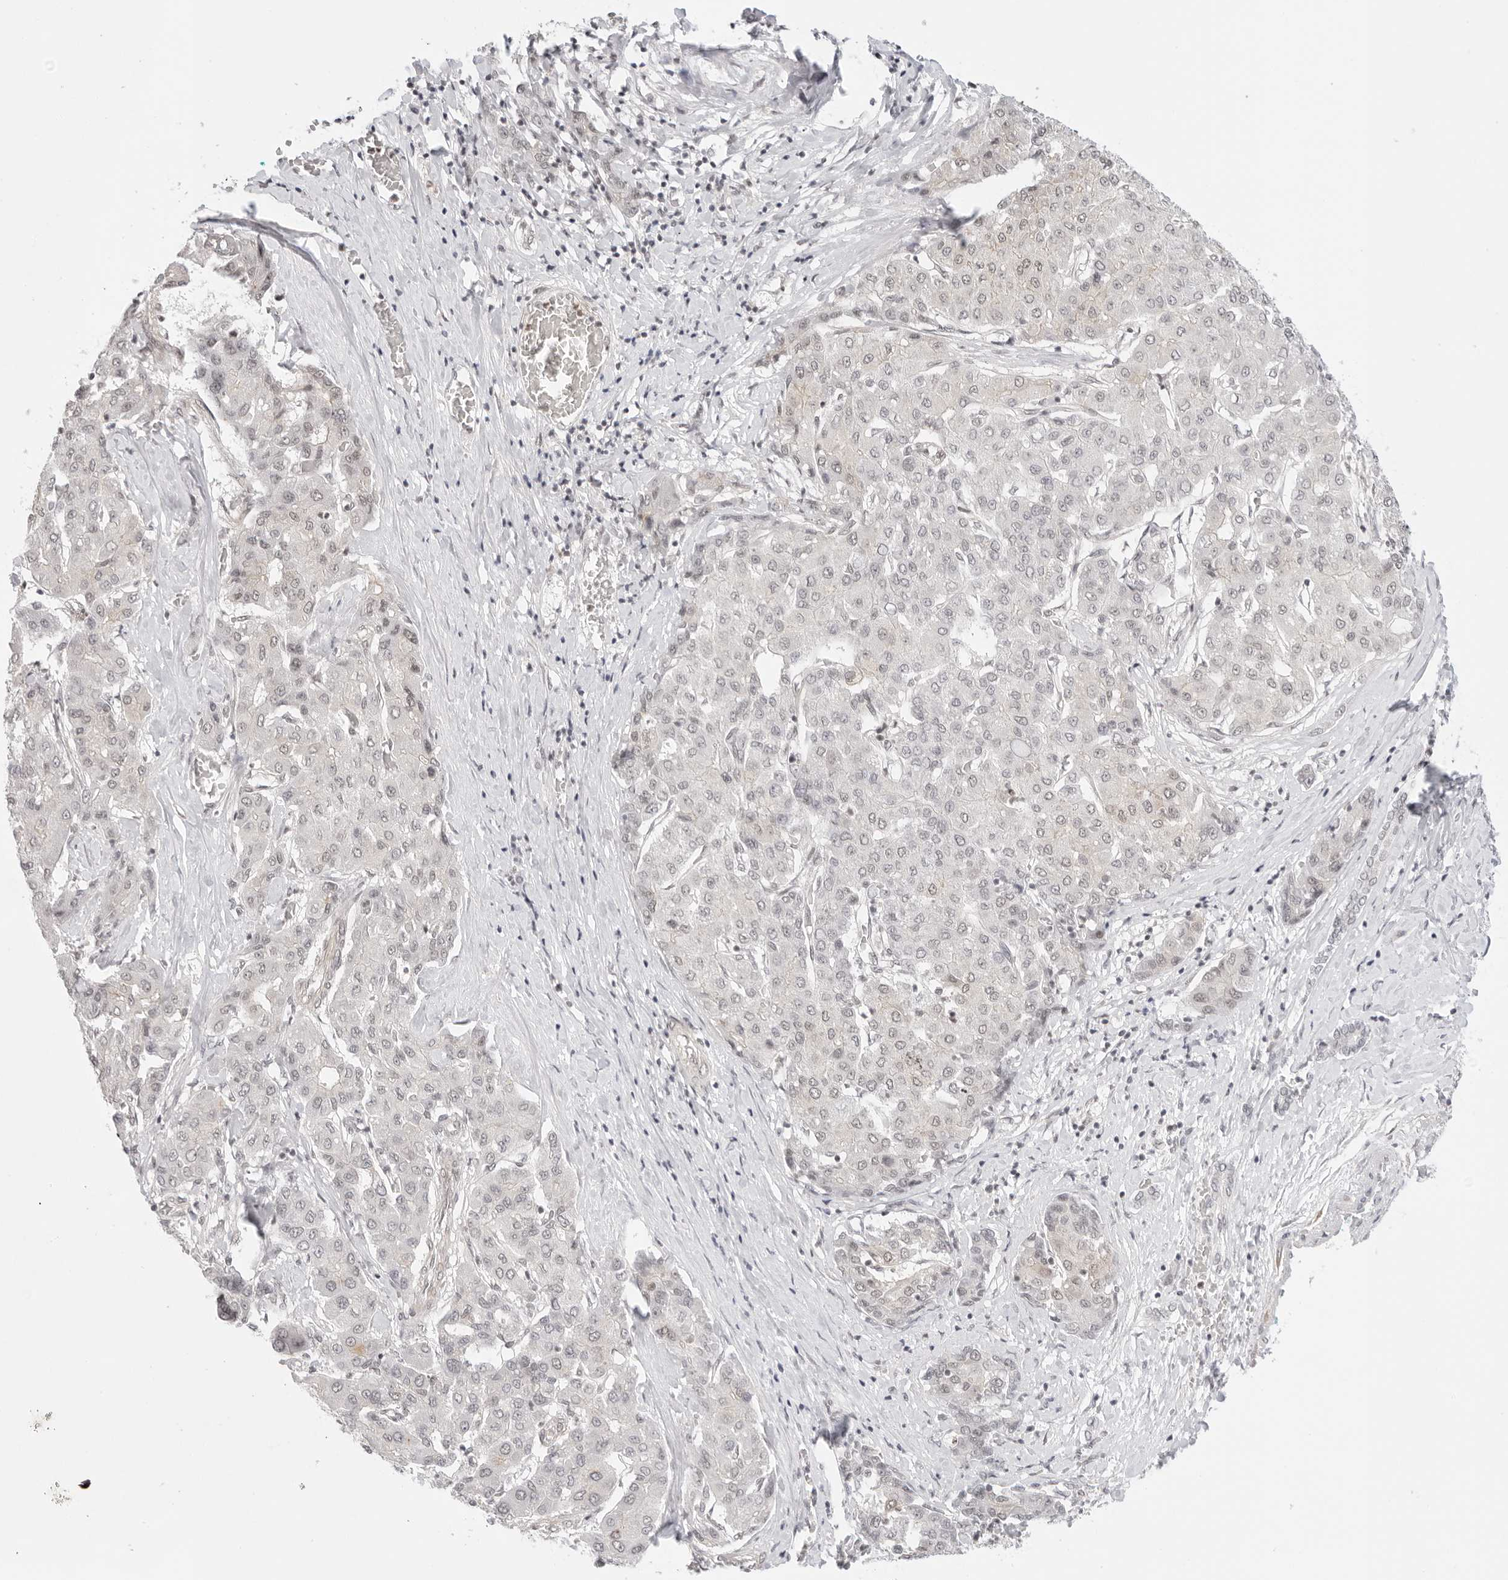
{"staining": {"intensity": "negative", "quantity": "none", "location": "none"}, "tissue": "liver cancer", "cell_type": "Tumor cells", "image_type": "cancer", "snomed": [{"axis": "morphology", "description": "Carcinoma, Hepatocellular, NOS"}, {"axis": "topography", "description": "Liver"}], "caption": "An image of human liver cancer is negative for staining in tumor cells.", "gene": "TCIM", "patient": {"sex": "male", "age": 65}}